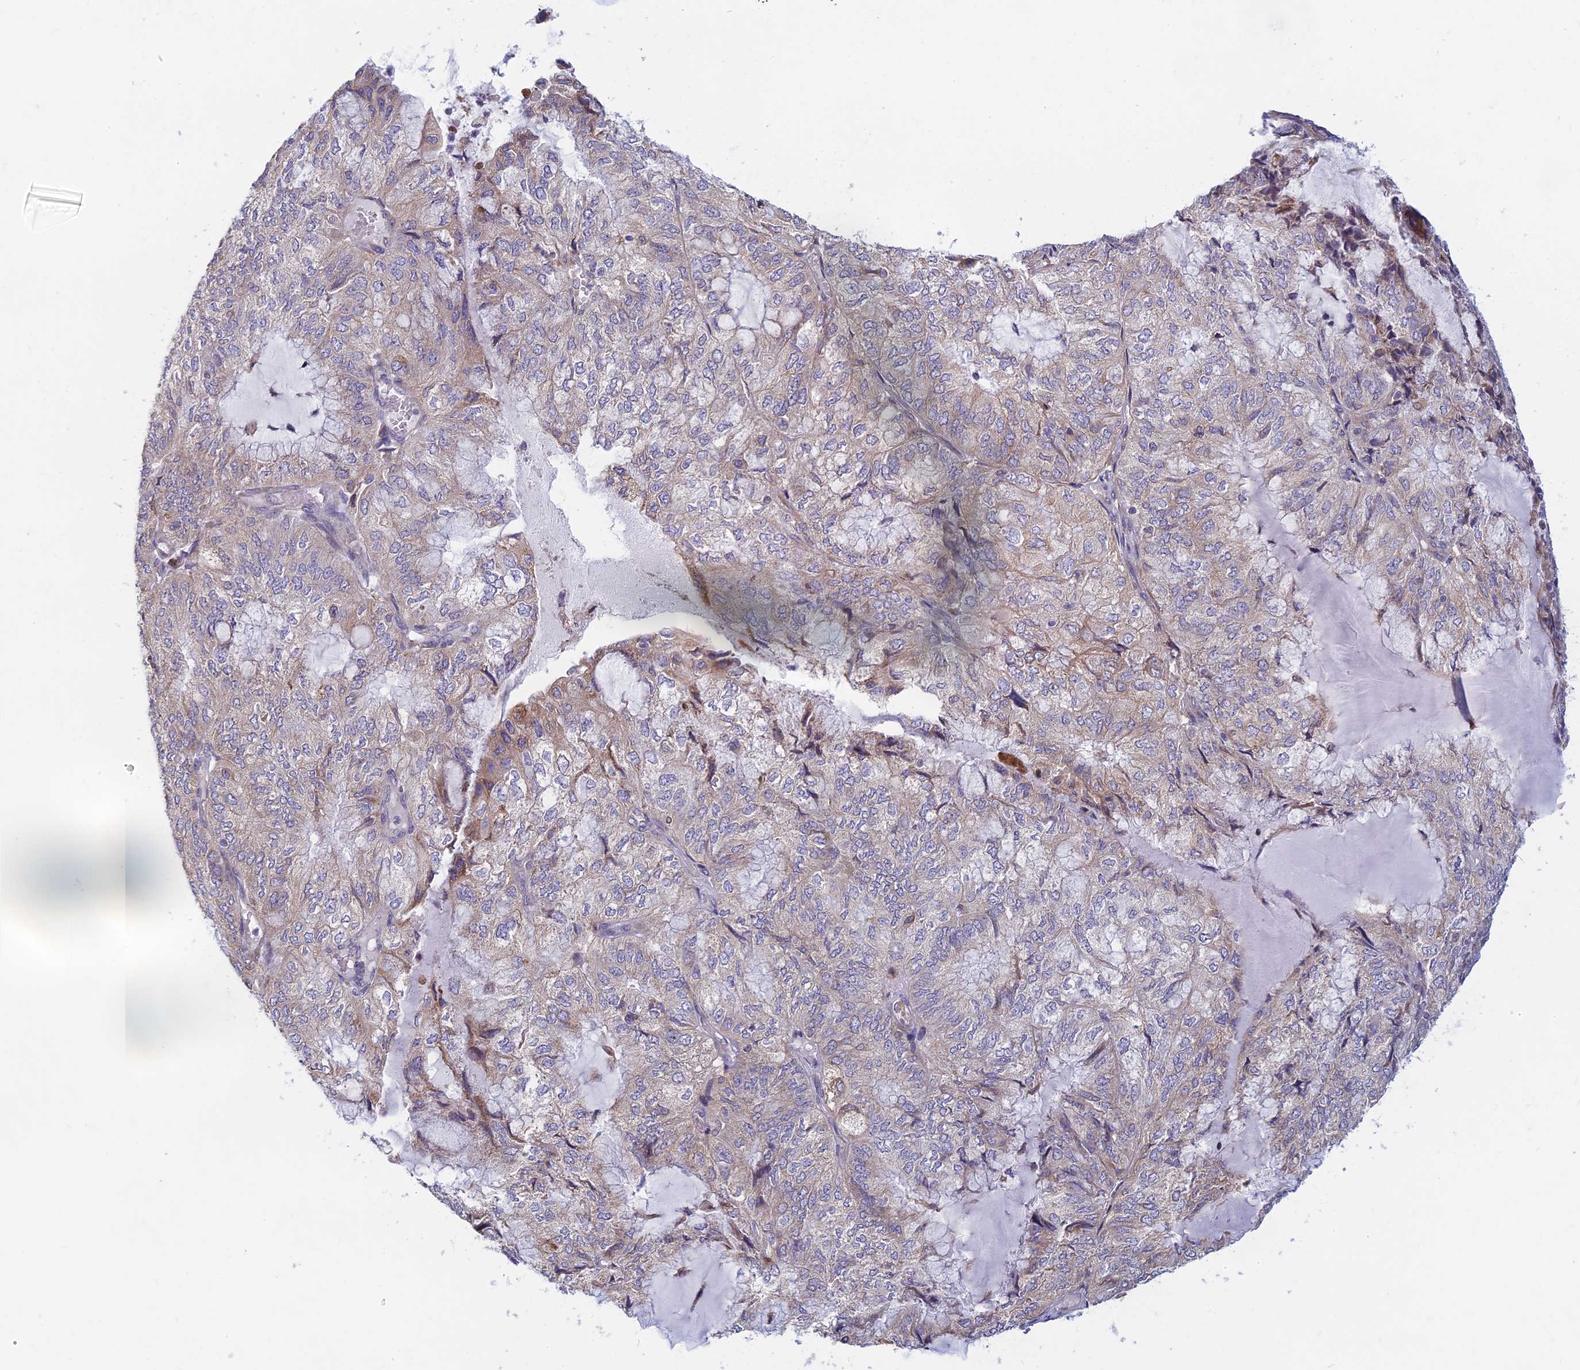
{"staining": {"intensity": "weak", "quantity": "<25%", "location": "cytoplasmic/membranous"}, "tissue": "endometrial cancer", "cell_type": "Tumor cells", "image_type": "cancer", "snomed": [{"axis": "morphology", "description": "Adenocarcinoma, NOS"}, {"axis": "topography", "description": "Endometrium"}], "caption": "Endometrial cancer (adenocarcinoma) stained for a protein using immunohistochemistry (IHC) reveals no expression tumor cells.", "gene": "DDX51", "patient": {"sex": "female", "age": 81}}